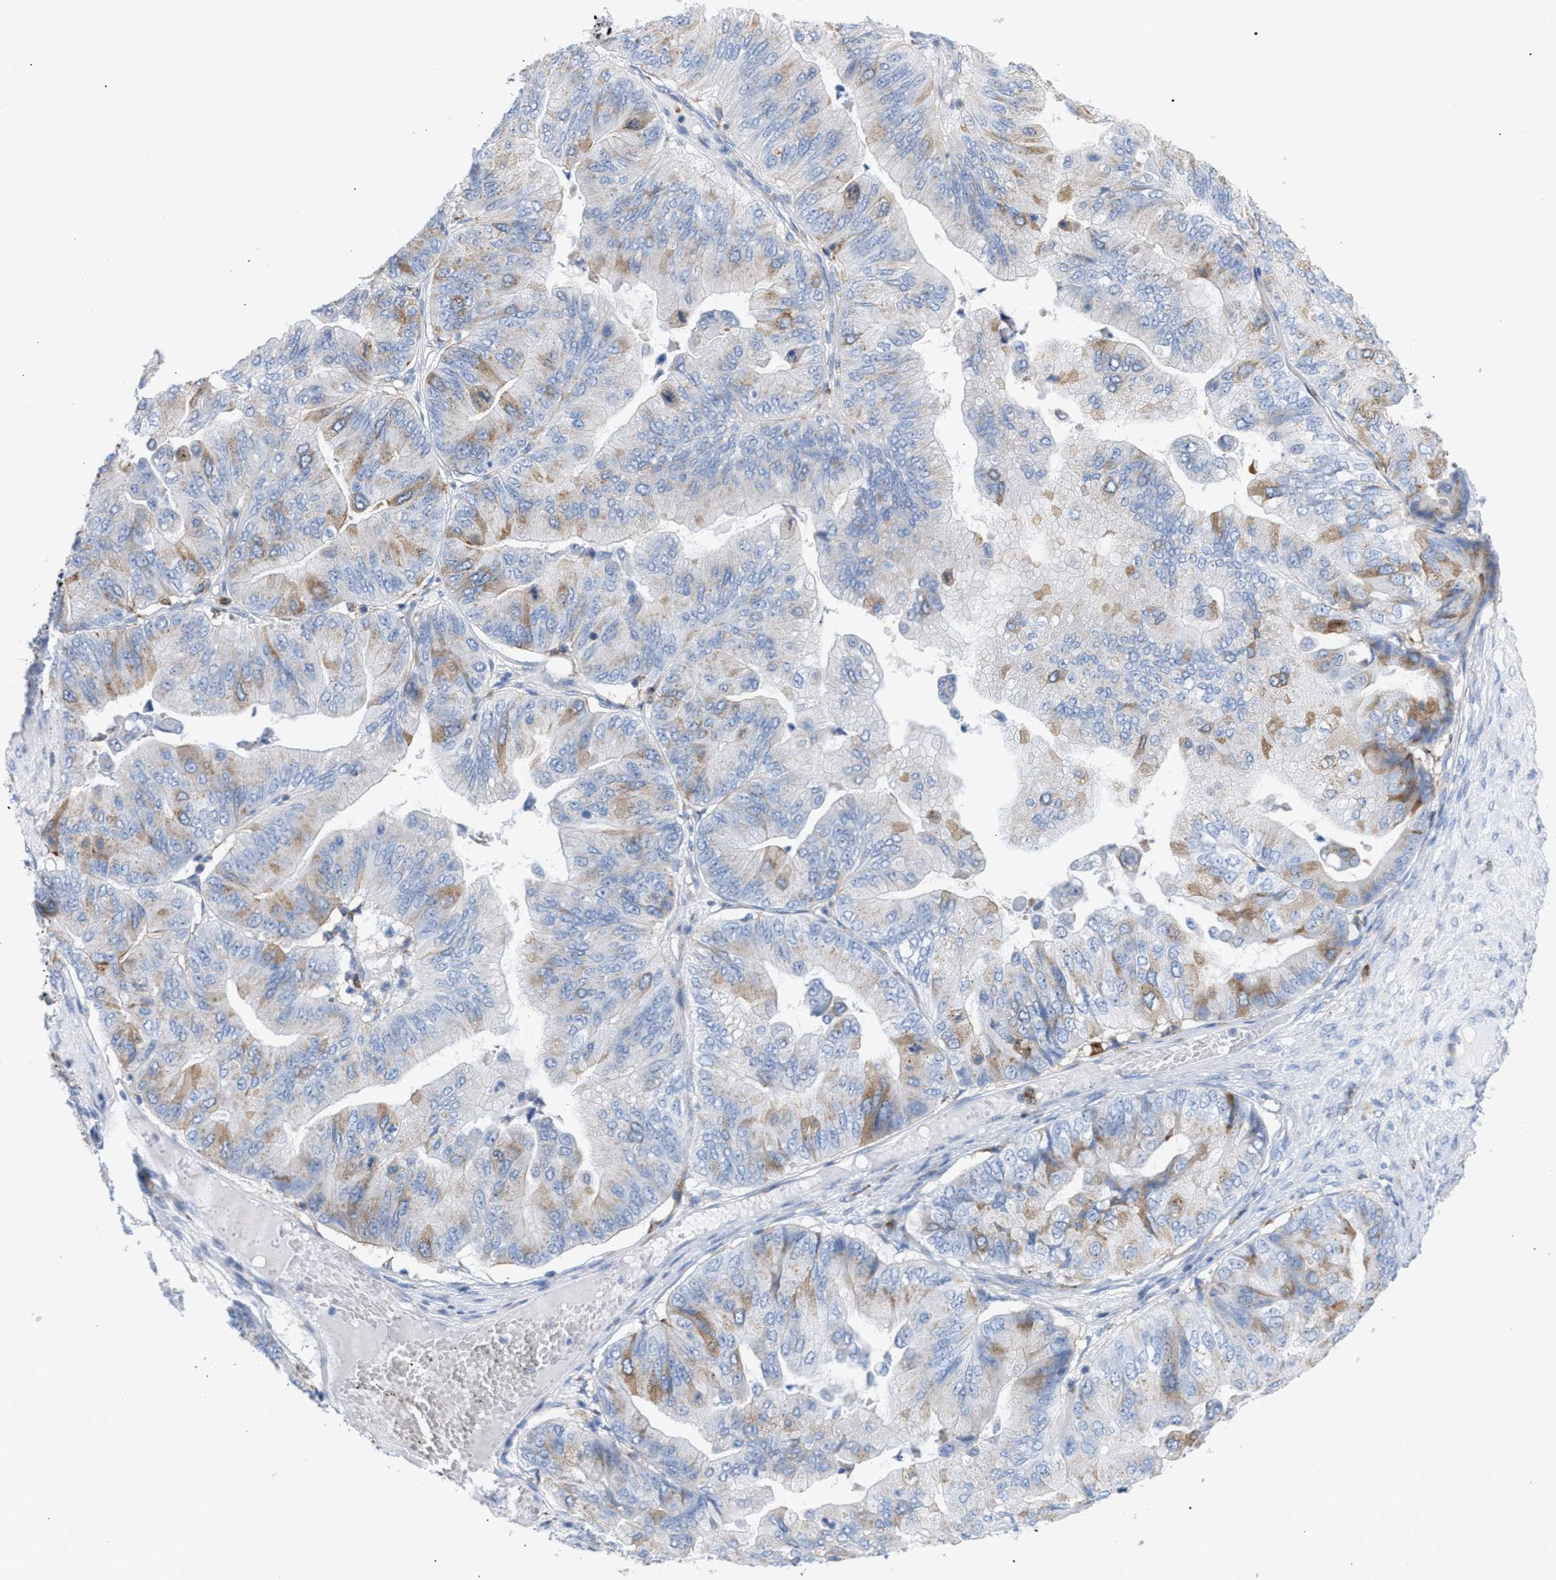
{"staining": {"intensity": "moderate", "quantity": "<25%", "location": "cytoplasmic/membranous"}, "tissue": "ovarian cancer", "cell_type": "Tumor cells", "image_type": "cancer", "snomed": [{"axis": "morphology", "description": "Cystadenocarcinoma, mucinous, NOS"}, {"axis": "topography", "description": "Ovary"}], "caption": "Immunohistochemistry (IHC) (DAB) staining of ovarian cancer (mucinous cystadenocarcinoma) demonstrates moderate cytoplasmic/membranous protein positivity in approximately <25% of tumor cells. (DAB (3,3'-diaminobenzidine) = brown stain, brightfield microscopy at high magnification).", "gene": "TACC3", "patient": {"sex": "female", "age": 61}}